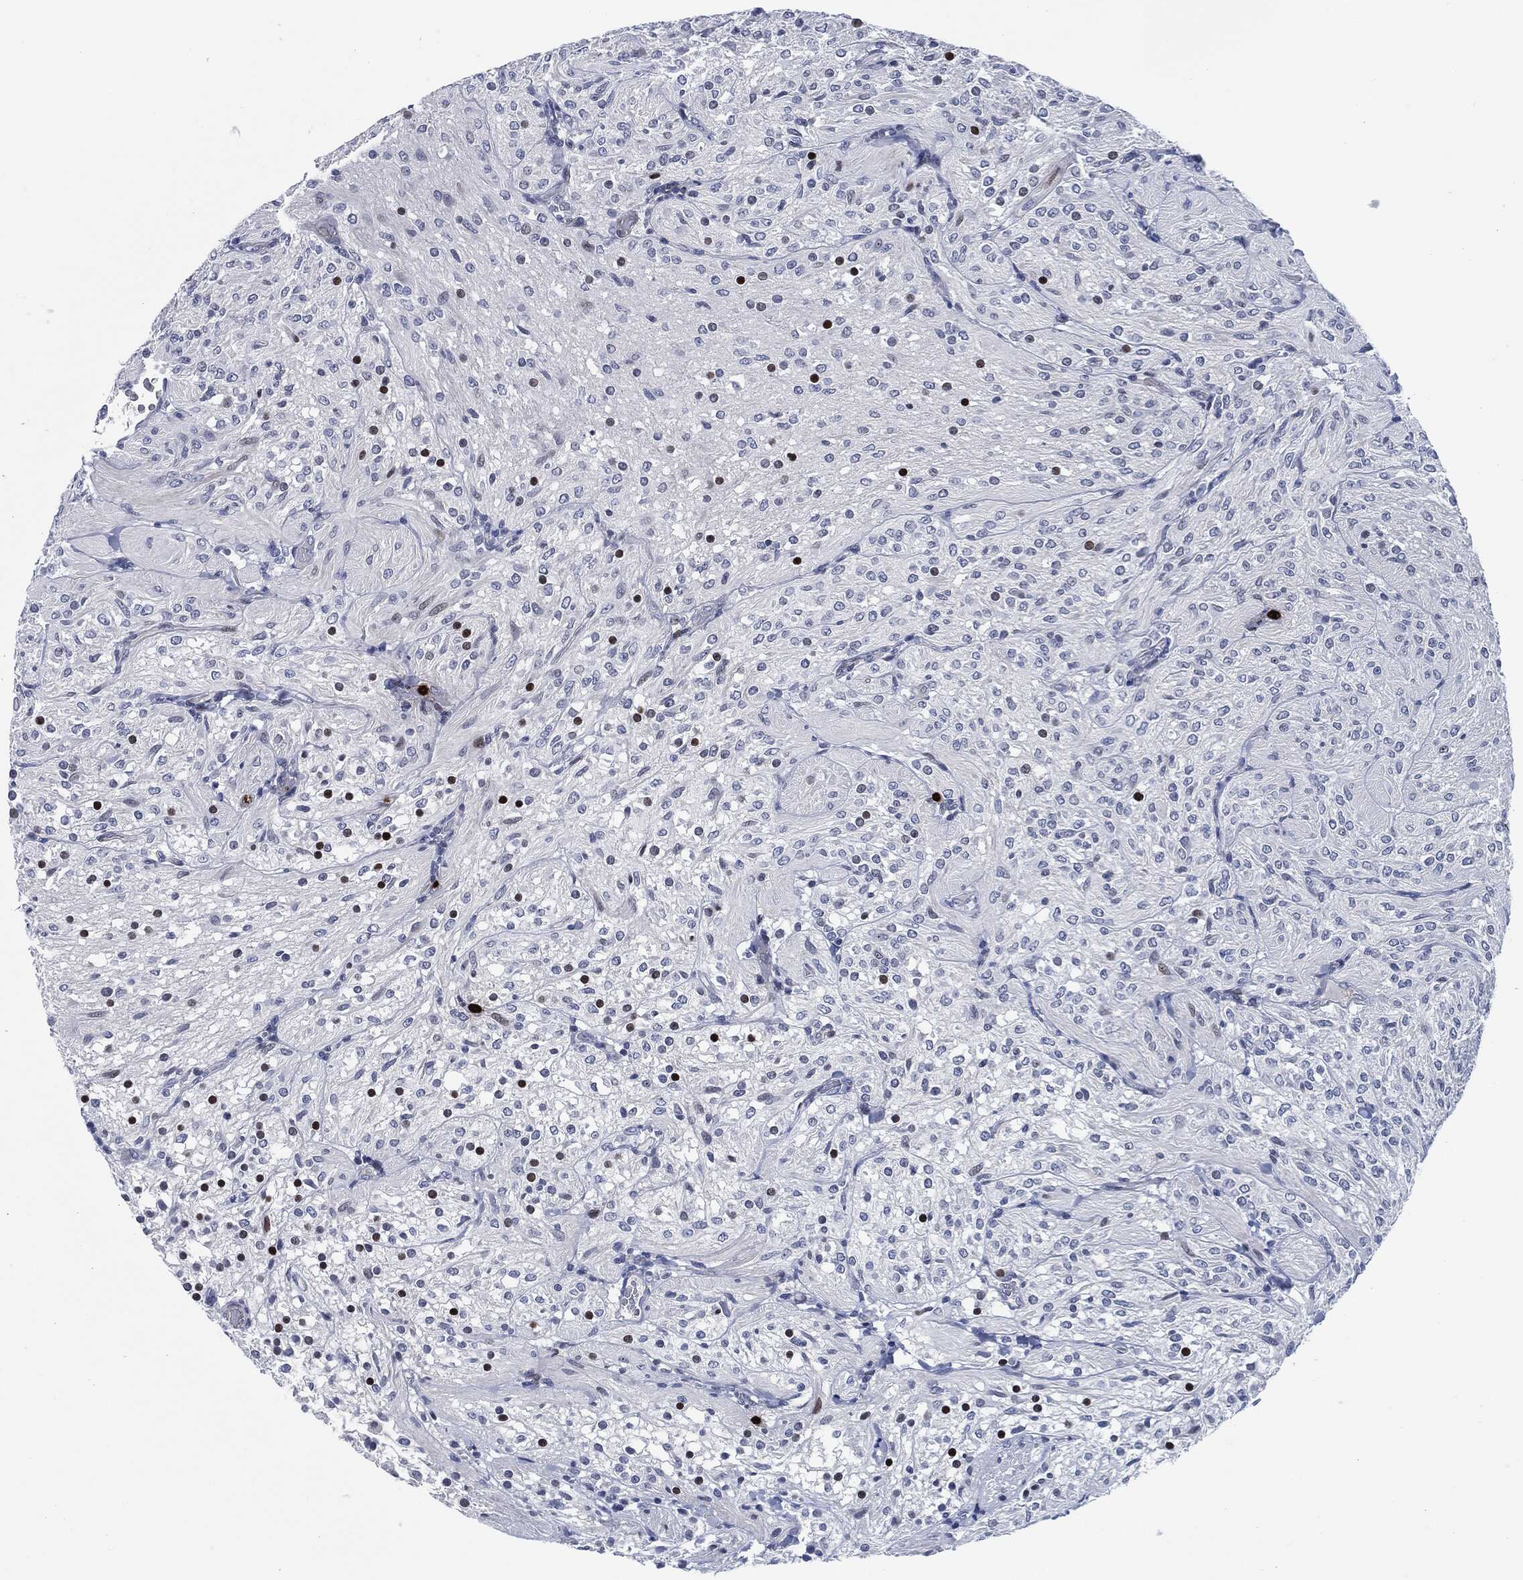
{"staining": {"intensity": "negative", "quantity": "none", "location": "none"}, "tissue": "glioma", "cell_type": "Tumor cells", "image_type": "cancer", "snomed": [{"axis": "morphology", "description": "Glioma, malignant, Low grade"}, {"axis": "topography", "description": "Brain"}], "caption": "Immunohistochemistry (IHC) image of neoplastic tissue: glioma stained with DAB shows no significant protein staining in tumor cells.", "gene": "MPO", "patient": {"sex": "male", "age": 3}}